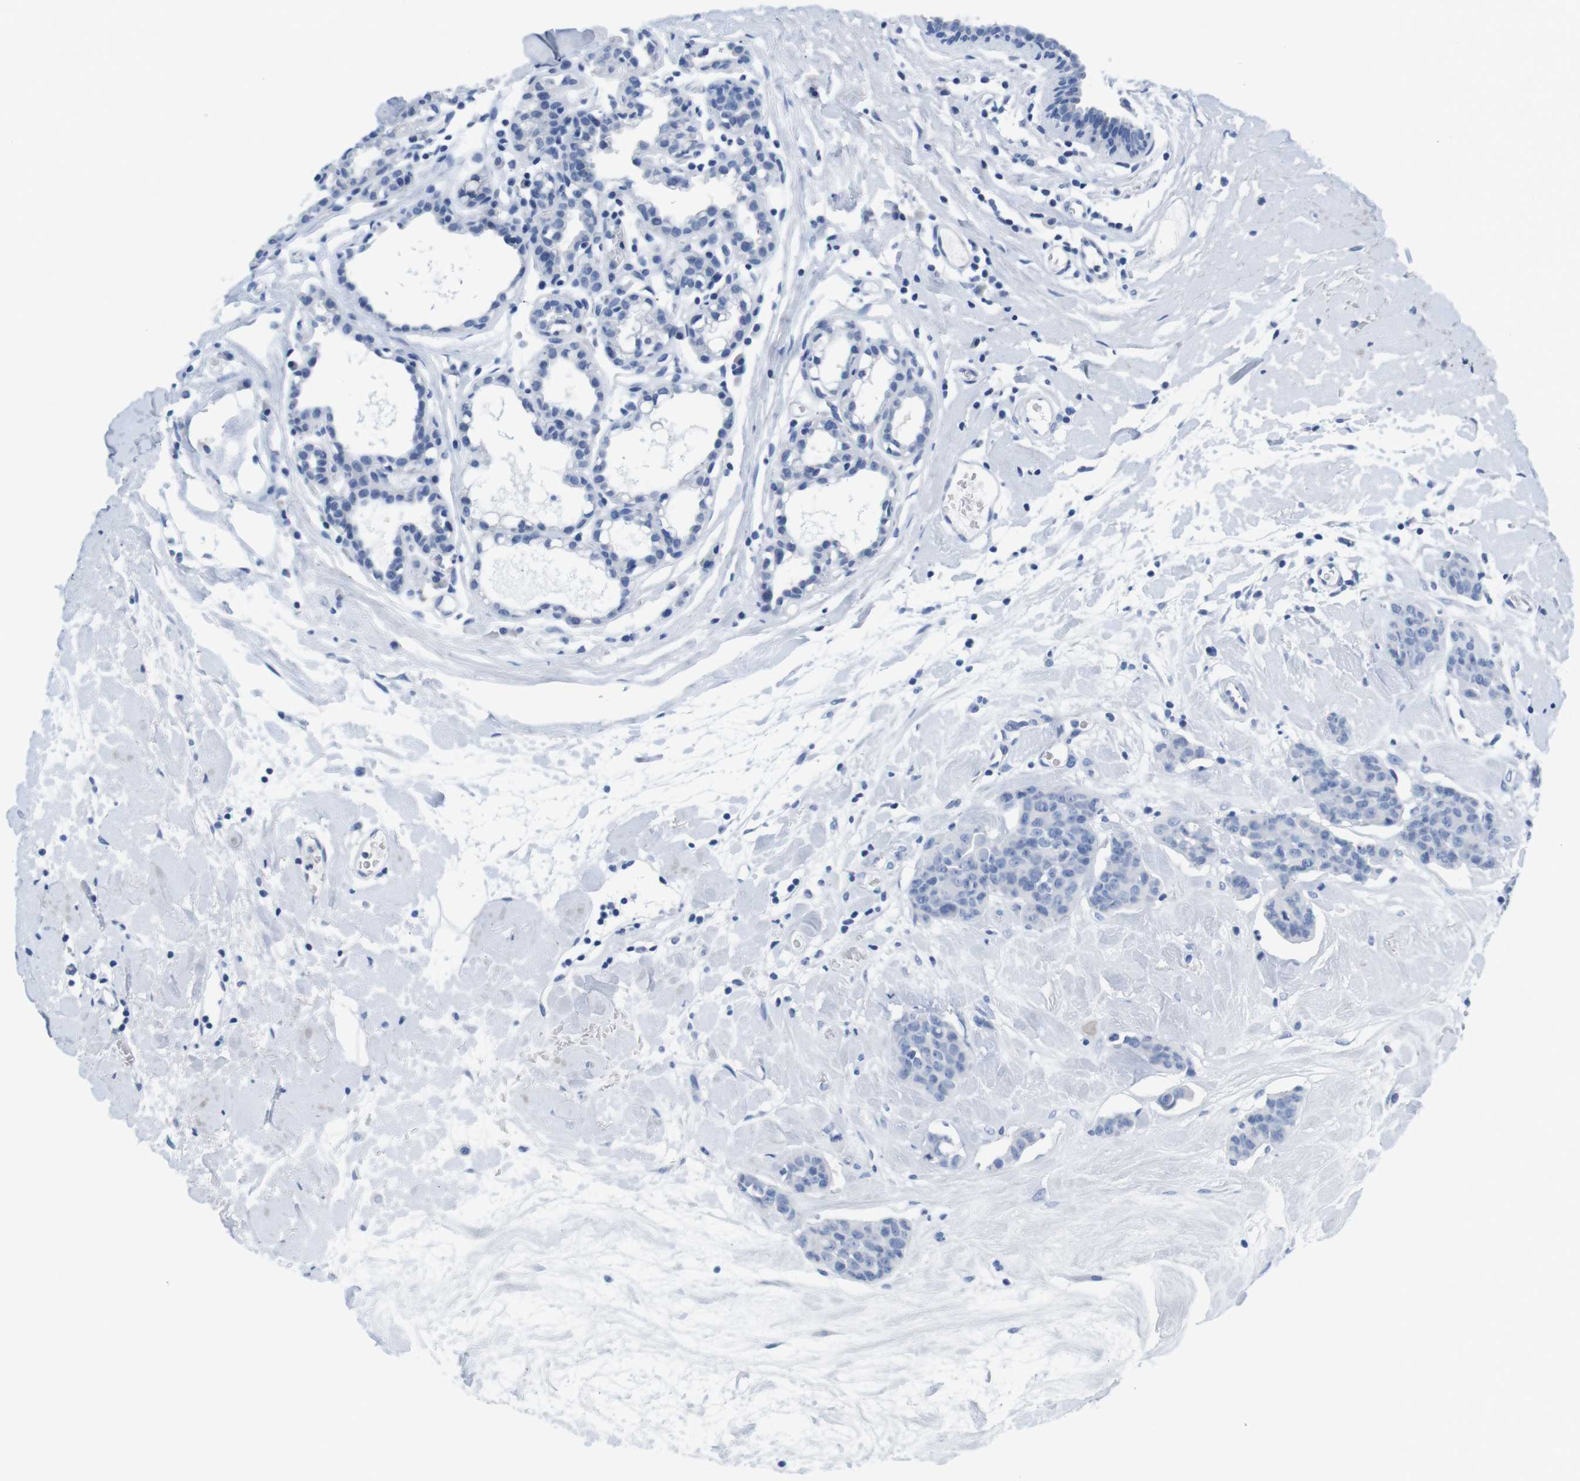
{"staining": {"intensity": "negative", "quantity": "none", "location": "none"}, "tissue": "breast cancer", "cell_type": "Tumor cells", "image_type": "cancer", "snomed": [{"axis": "morphology", "description": "Normal tissue, NOS"}, {"axis": "morphology", "description": "Duct carcinoma"}, {"axis": "topography", "description": "Breast"}], "caption": "Micrograph shows no protein expression in tumor cells of breast invasive ductal carcinoma tissue. (Immunohistochemistry (ihc), brightfield microscopy, high magnification).", "gene": "MAP6", "patient": {"sex": "female", "age": 40}}